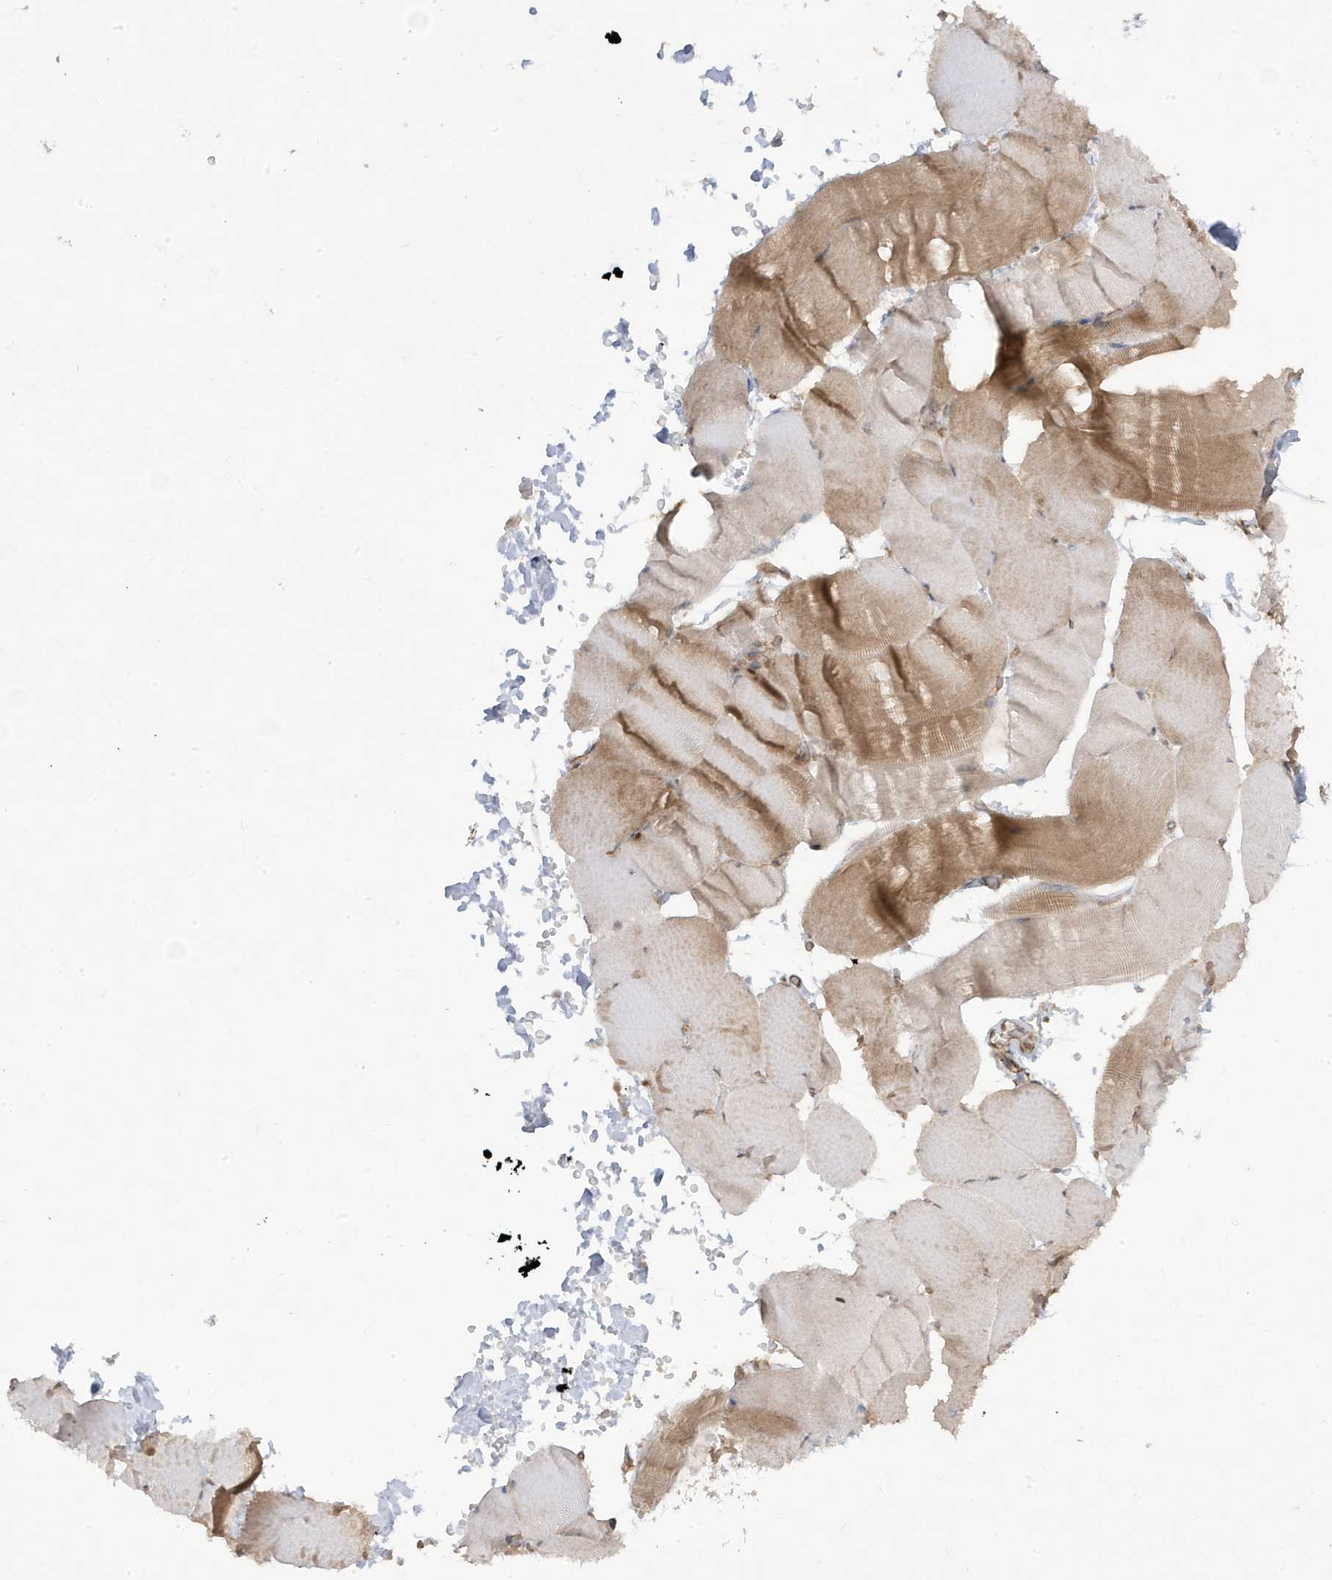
{"staining": {"intensity": "moderate", "quantity": "25%-75%", "location": "cytoplasmic/membranous"}, "tissue": "skeletal muscle", "cell_type": "Myocytes", "image_type": "normal", "snomed": [{"axis": "morphology", "description": "Normal tissue, NOS"}, {"axis": "topography", "description": "Skeletal muscle"}, {"axis": "topography", "description": "Parathyroid gland"}], "caption": "Protein analysis of unremarkable skeletal muscle exhibits moderate cytoplasmic/membranous expression in approximately 25%-75% of myocytes. Using DAB (brown) and hematoxylin (blue) stains, captured at high magnification using brightfield microscopy.", "gene": "DNAJC12", "patient": {"sex": "female", "age": 37}}